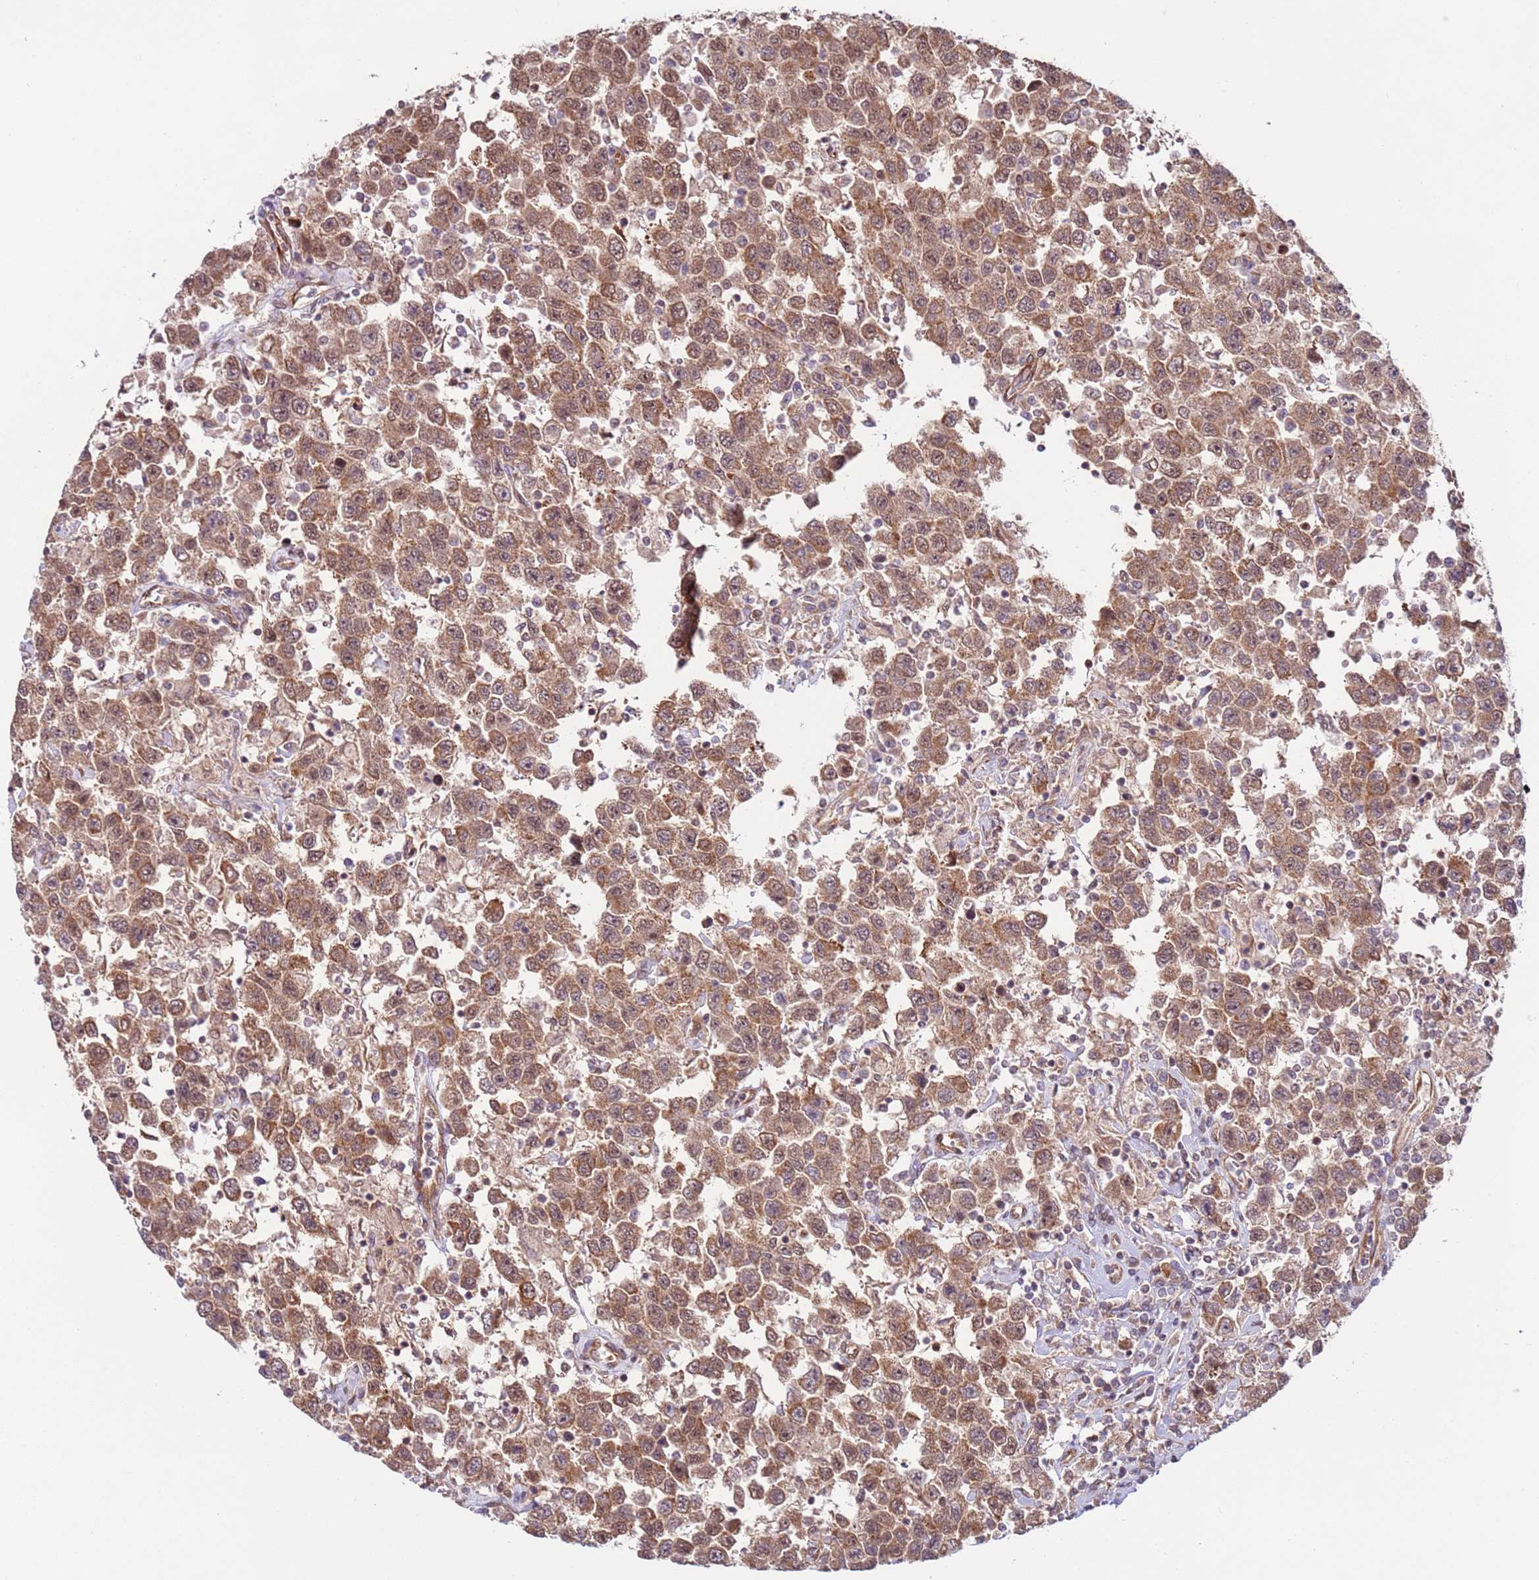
{"staining": {"intensity": "moderate", "quantity": ">75%", "location": "cytoplasmic/membranous,nuclear"}, "tissue": "testis cancer", "cell_type": "Tumor cells", "image_type": "cancer", "snomed": [{"axis": "morphology", "description": "Seminoma, NOS"}, {"axis": "topography", "description": "Testis"}], "caption": "An IHC micrograph of neoplastic tissue is shown. Protein staining in brown shows moderate cytoplasmic/membranous and nuclear positivity in testis cancer (seminoma) within tumor cells.", "gene": "DCAF4", "patient": {"sex": "male", "age": 41}}